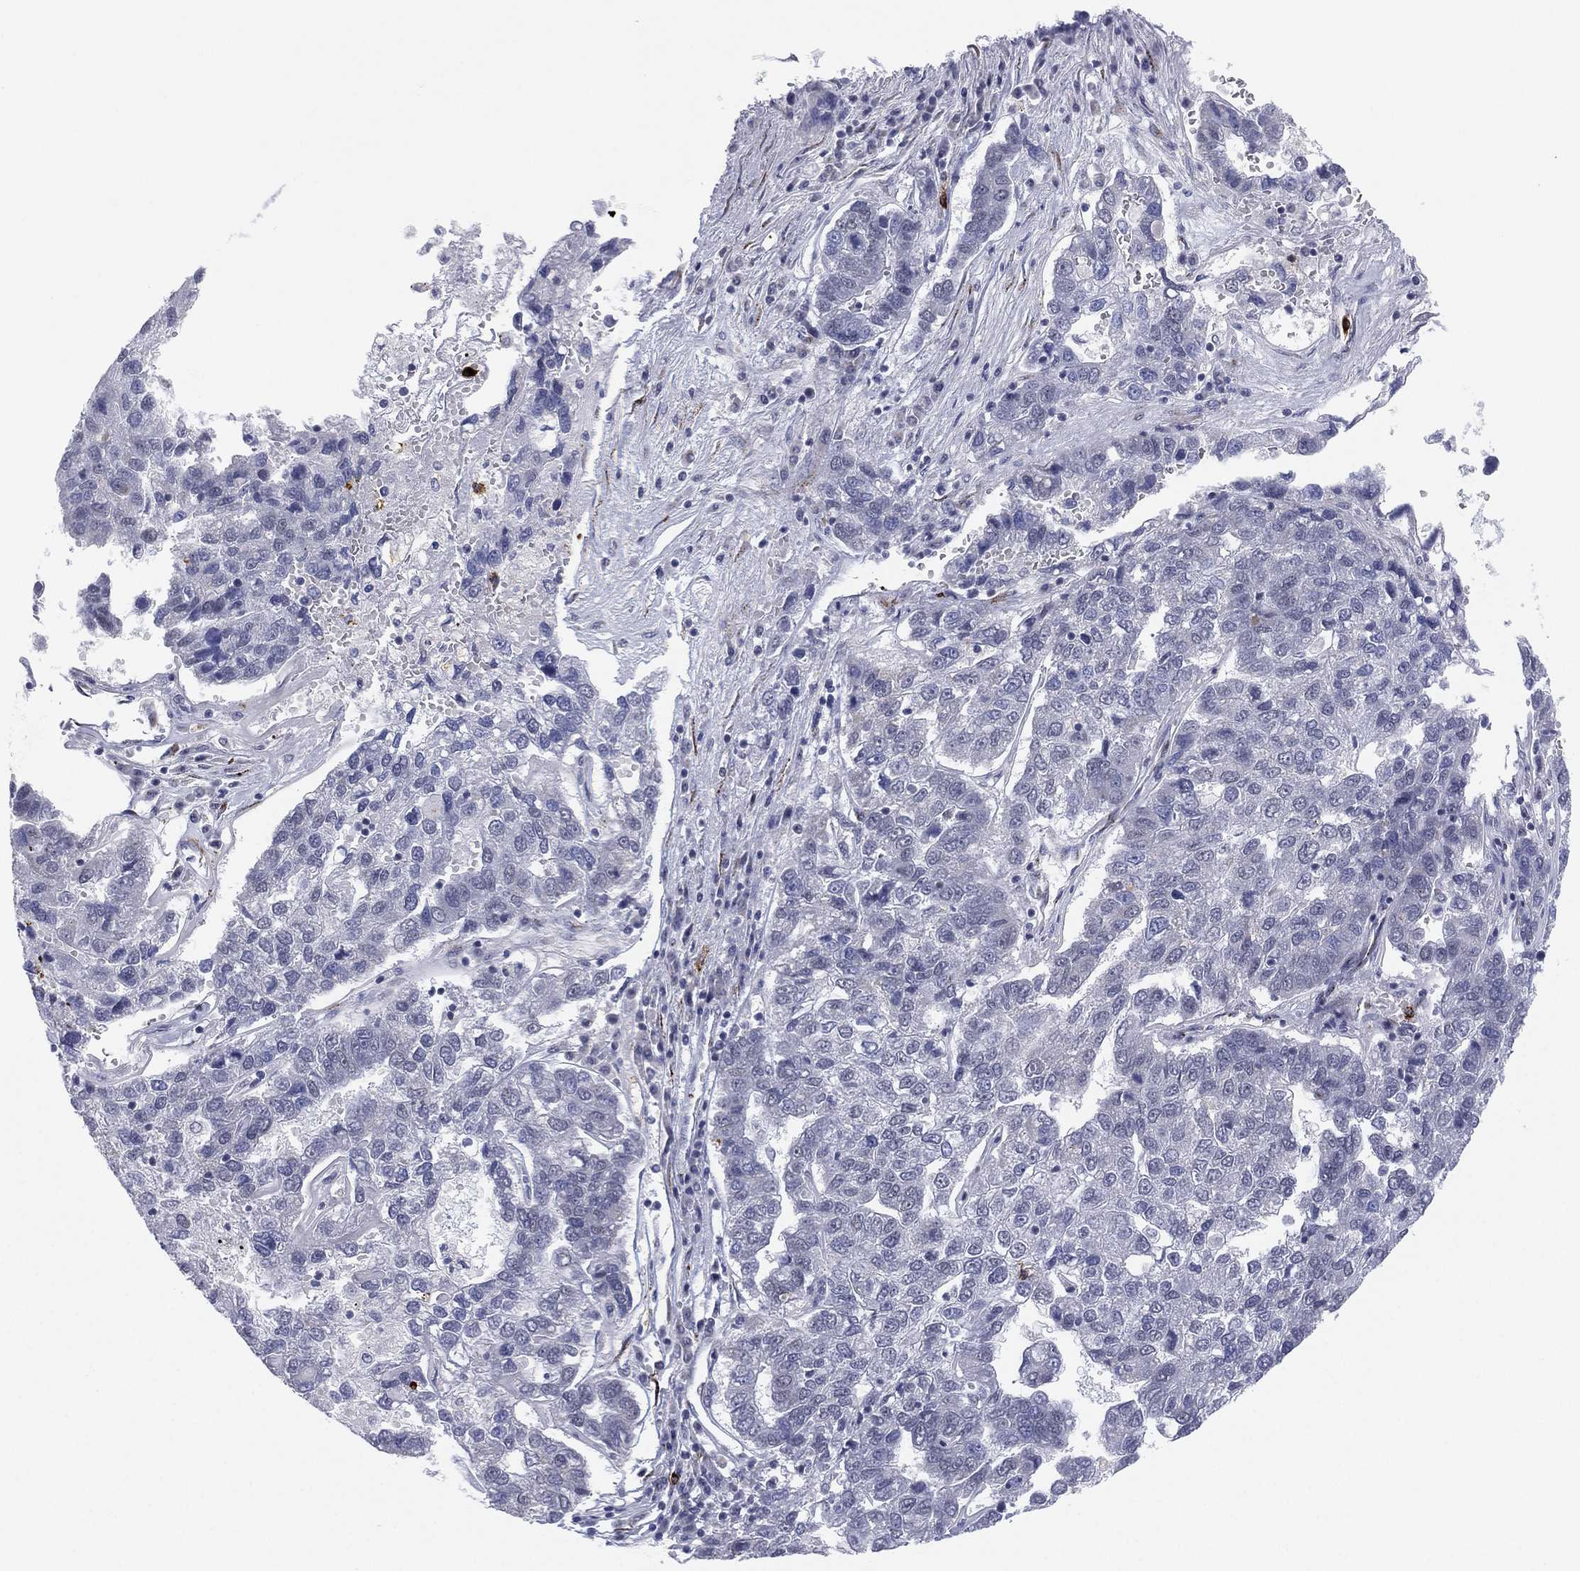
{"staining": {"intensity": "negative", "quantity": "none", "location": "none"}, "tissue": "pancreatic cancer", "cell_type": "Tumor cells", "image_type": "cancer", "snomed": [{"axis": "morphology", "description": "Adenocarcinoma, NOS"}, {"axis": "topography", "description": "Pancreas"}], "caption": "Immunohistochemical staining of pancreatic cancer (adenocarcinoma) reveals no significant staining in tumor cells.", "gene": "CD177", "patient": {"sex": "female", "age": 61}}